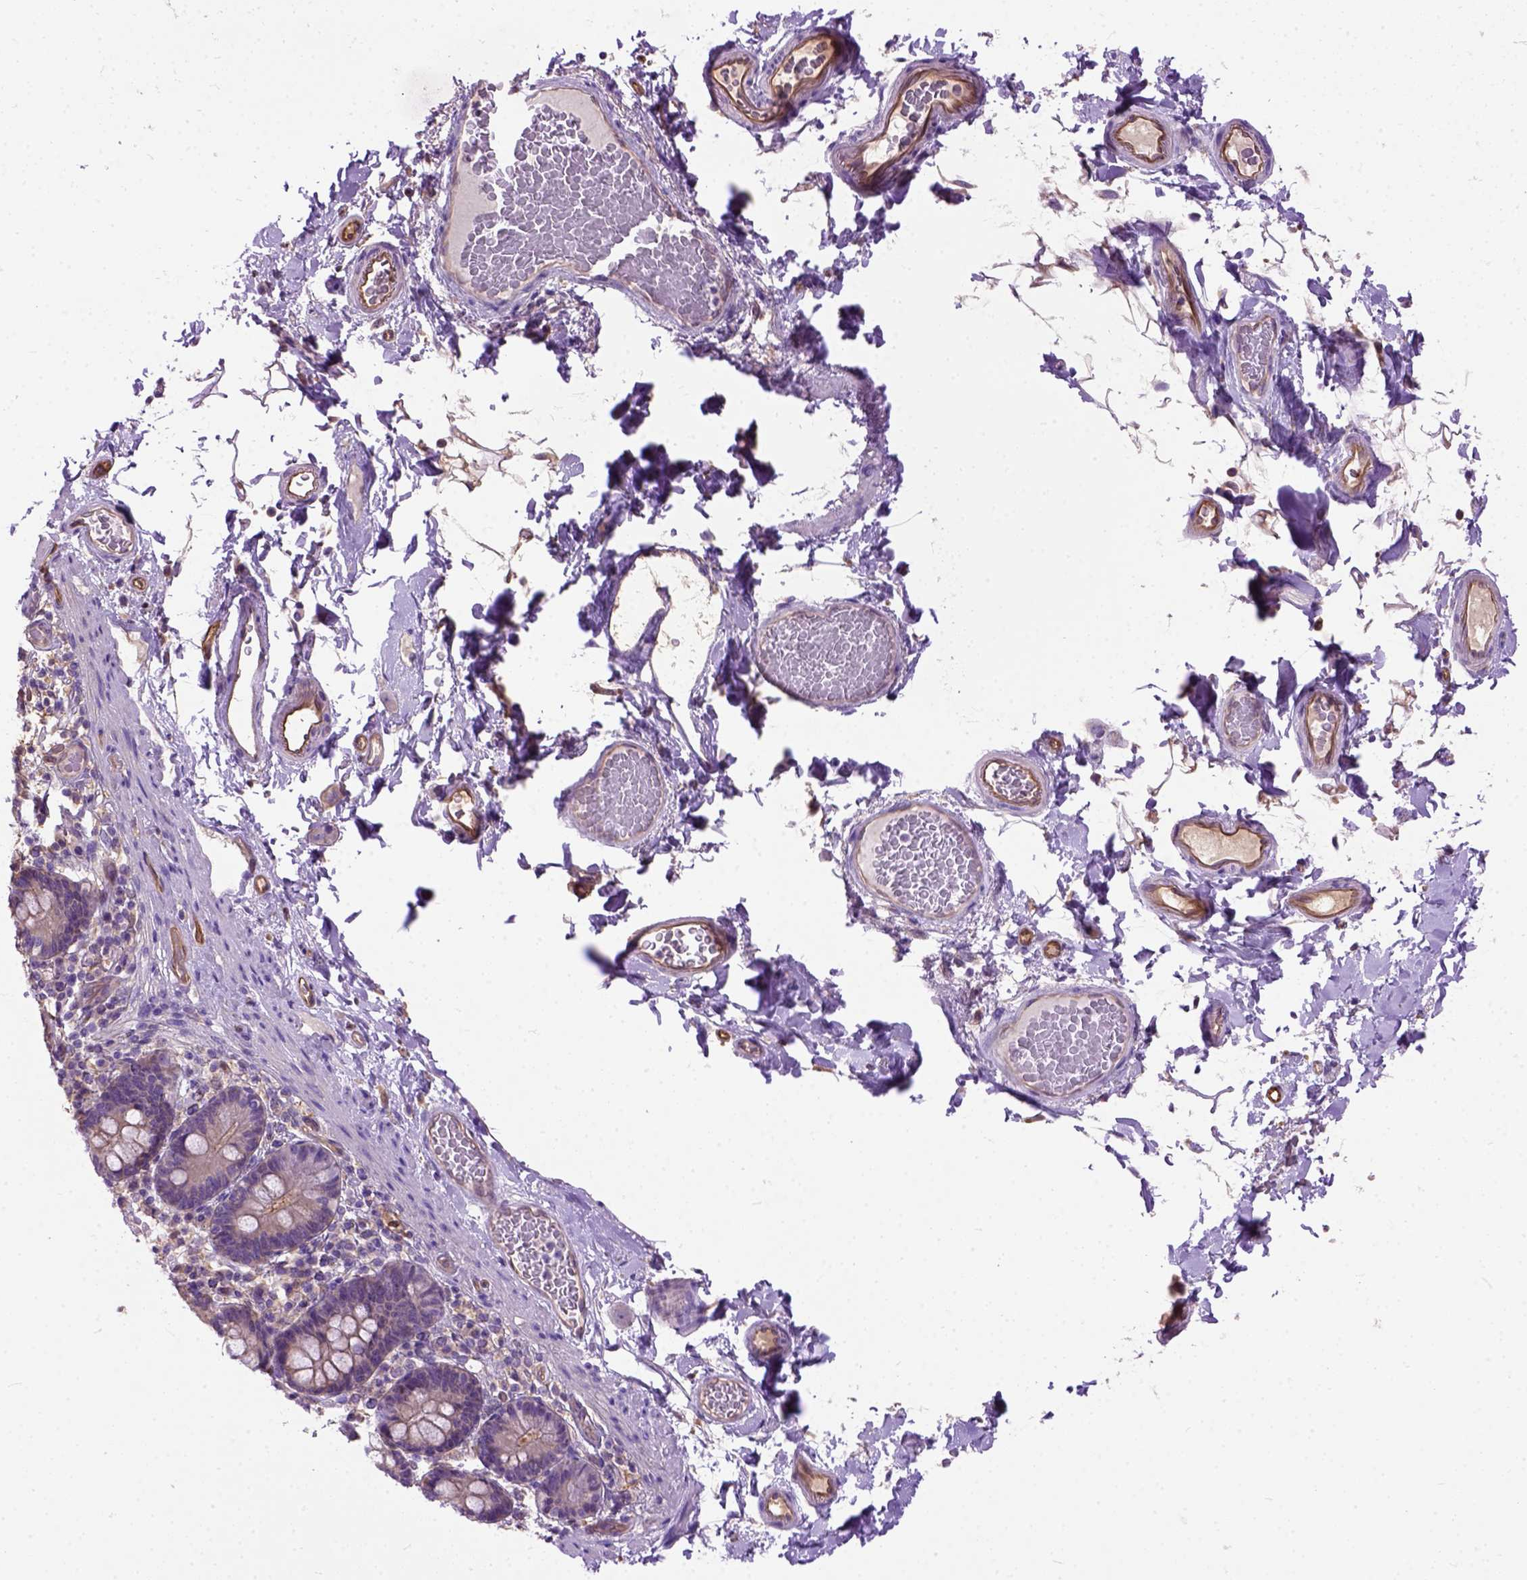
{"staining": {"intensity": "negative", "quantity": "none", "location": "none"}, "tissue": "smooth muscle", "cell_type": "Smooth muscle cells", "image_type": "normal", "snomed": [{"axis": "morphology", "description": "Normal tissue, NOS"}, {"axis": "topography", "description": "Smooth muscle"}, {"axis": "topography", "description": "Colon"}], "caption": "The immunohistochemistry (IHC) photomicrograph has no significant positivity in smooth muscle cells of smooth muscle.", "gene": "SEMA4F", "patient": {"sex": "male", "age": 73}}